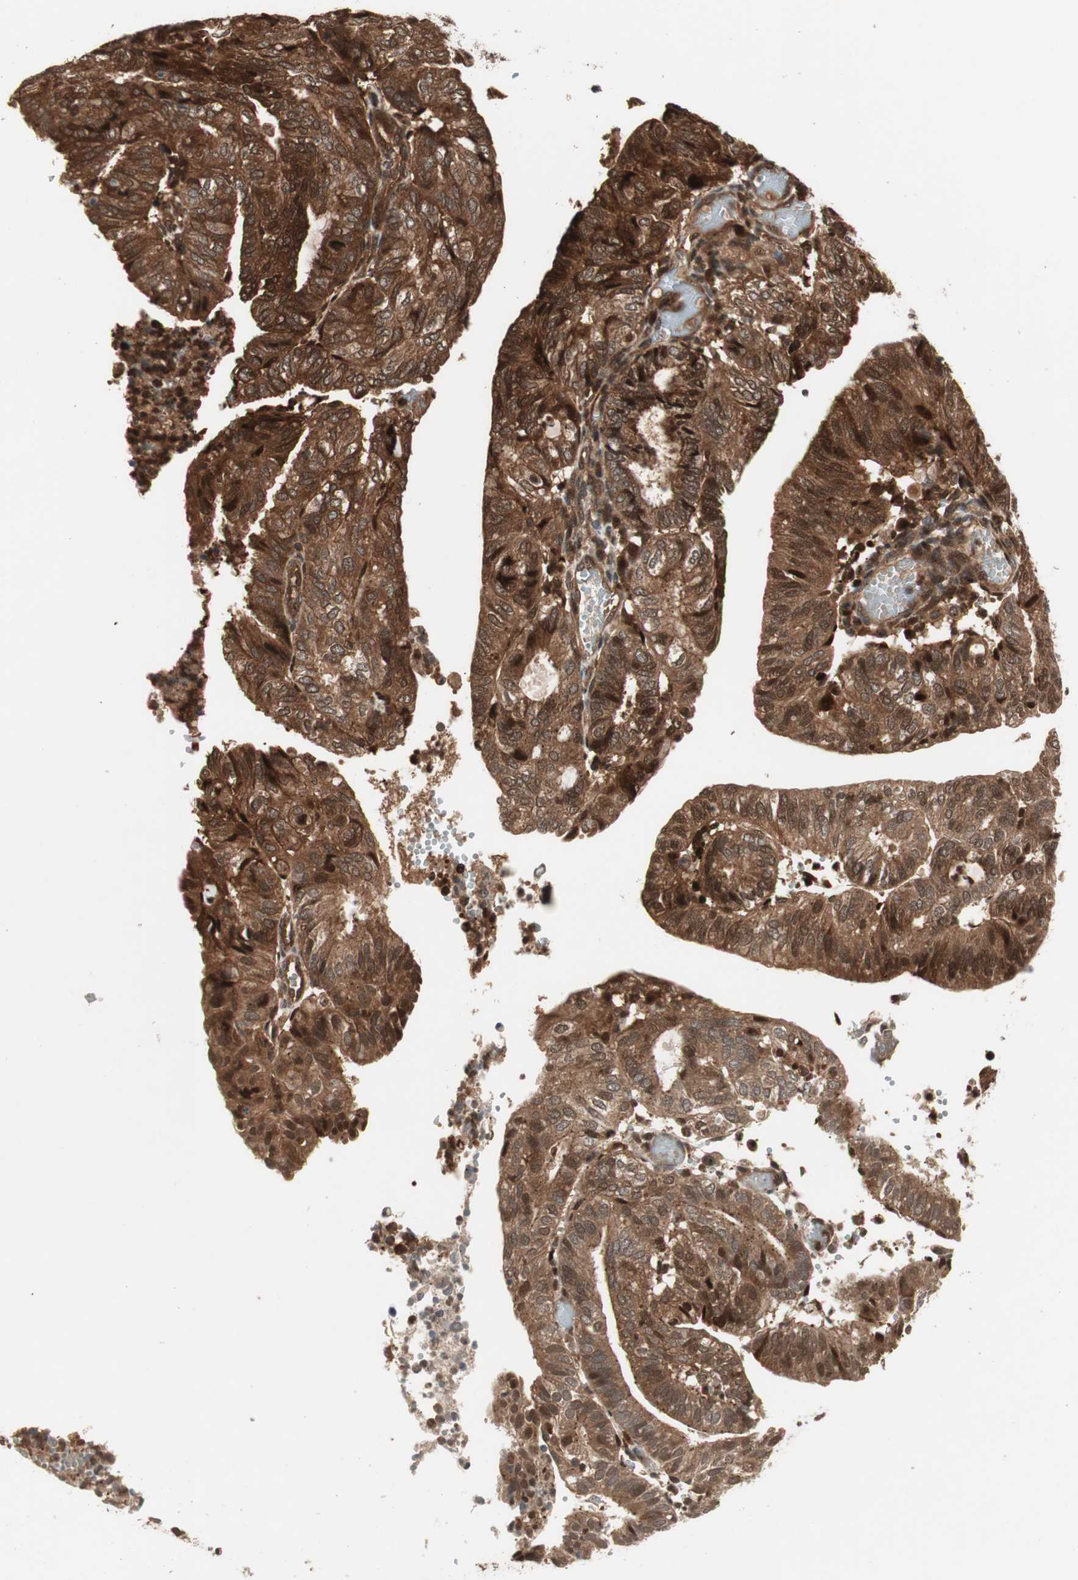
{"staining": {"intensity": "strong", "quantity": ">75%", "location": "cytoplasmic/membranous,nuclear"}, "tissue": "endometrial cancer", "cell_type": "Tumor cells", "image_type": "cancer", "snomed": [{"axis": "morphology", "description": "Adenocarcinoma, NOS"}, {"axis": "topography", "description": "Uterus"}], "caption": "Brown immunohistochemical staining in endometrial adenocarcinoma shows strong cytoplasmic/membranous and nuclear expression in approximately >75% of tumor cells.", "gene": "PRKG2", "patient": {"sex": "female", "age": 60}}